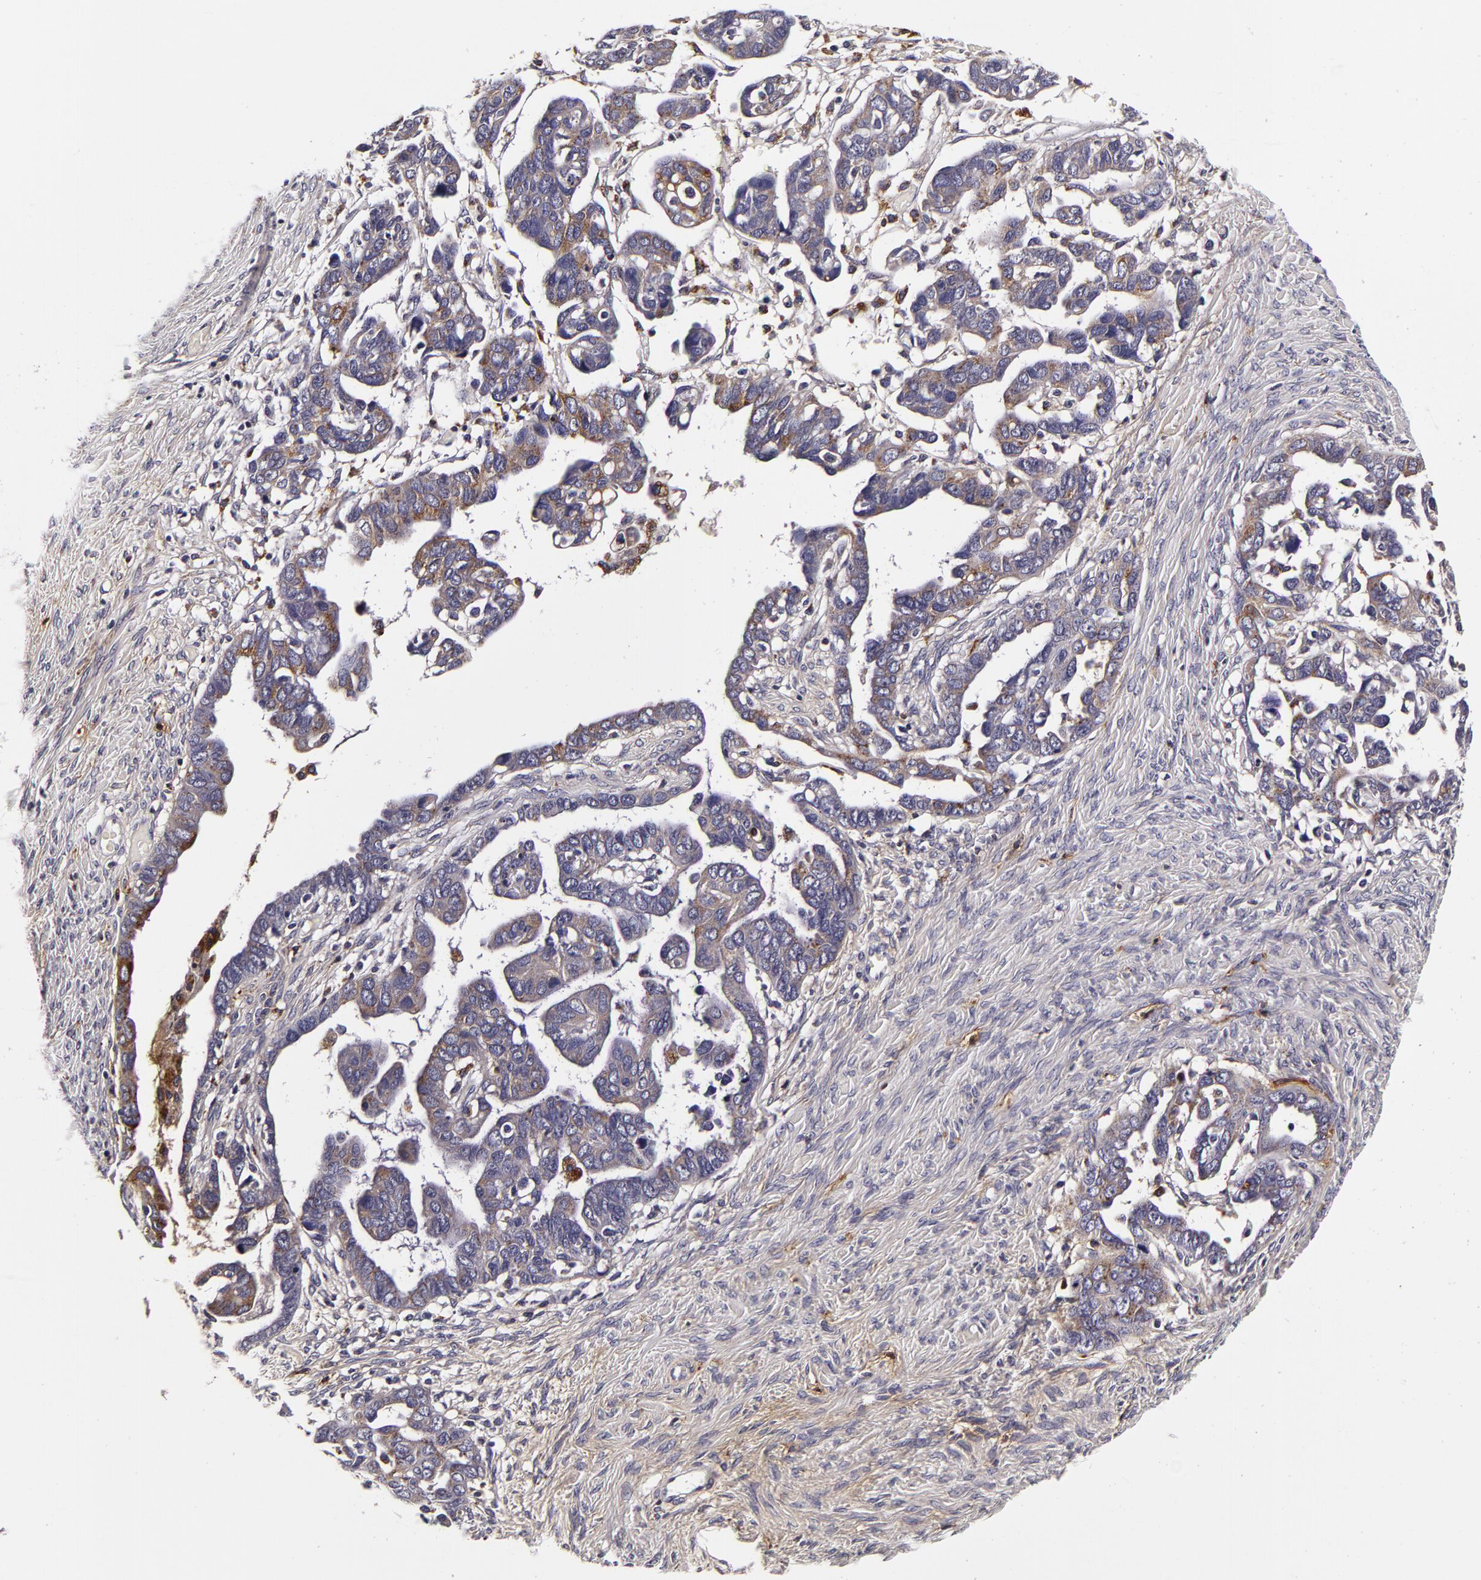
{"staining": {"intensity": "negative", "quantity": "none", "location": "none"}, "tissue": "ovarian cancer", "cell_type": "Tumor cells", "image_type": "cancer", "snomed": [{"axis": "morphology", "description": "Cystadenocarcinoma, serous, NOS"}, {"axis": "topography", "description": "Ovary"}], "caption": "Serous cystadenocarcinoma (ovarian) was stained to show a protein in brown. There is no significant positivity in tumor cells. (DAB (3,3'-diaminobenzidine) immunohistochemistry (IHC) visualized using brightfield microscopy, high magnification).", "gene": "LGALS3BP", "patient": {"sex": "female", "age": 69}}